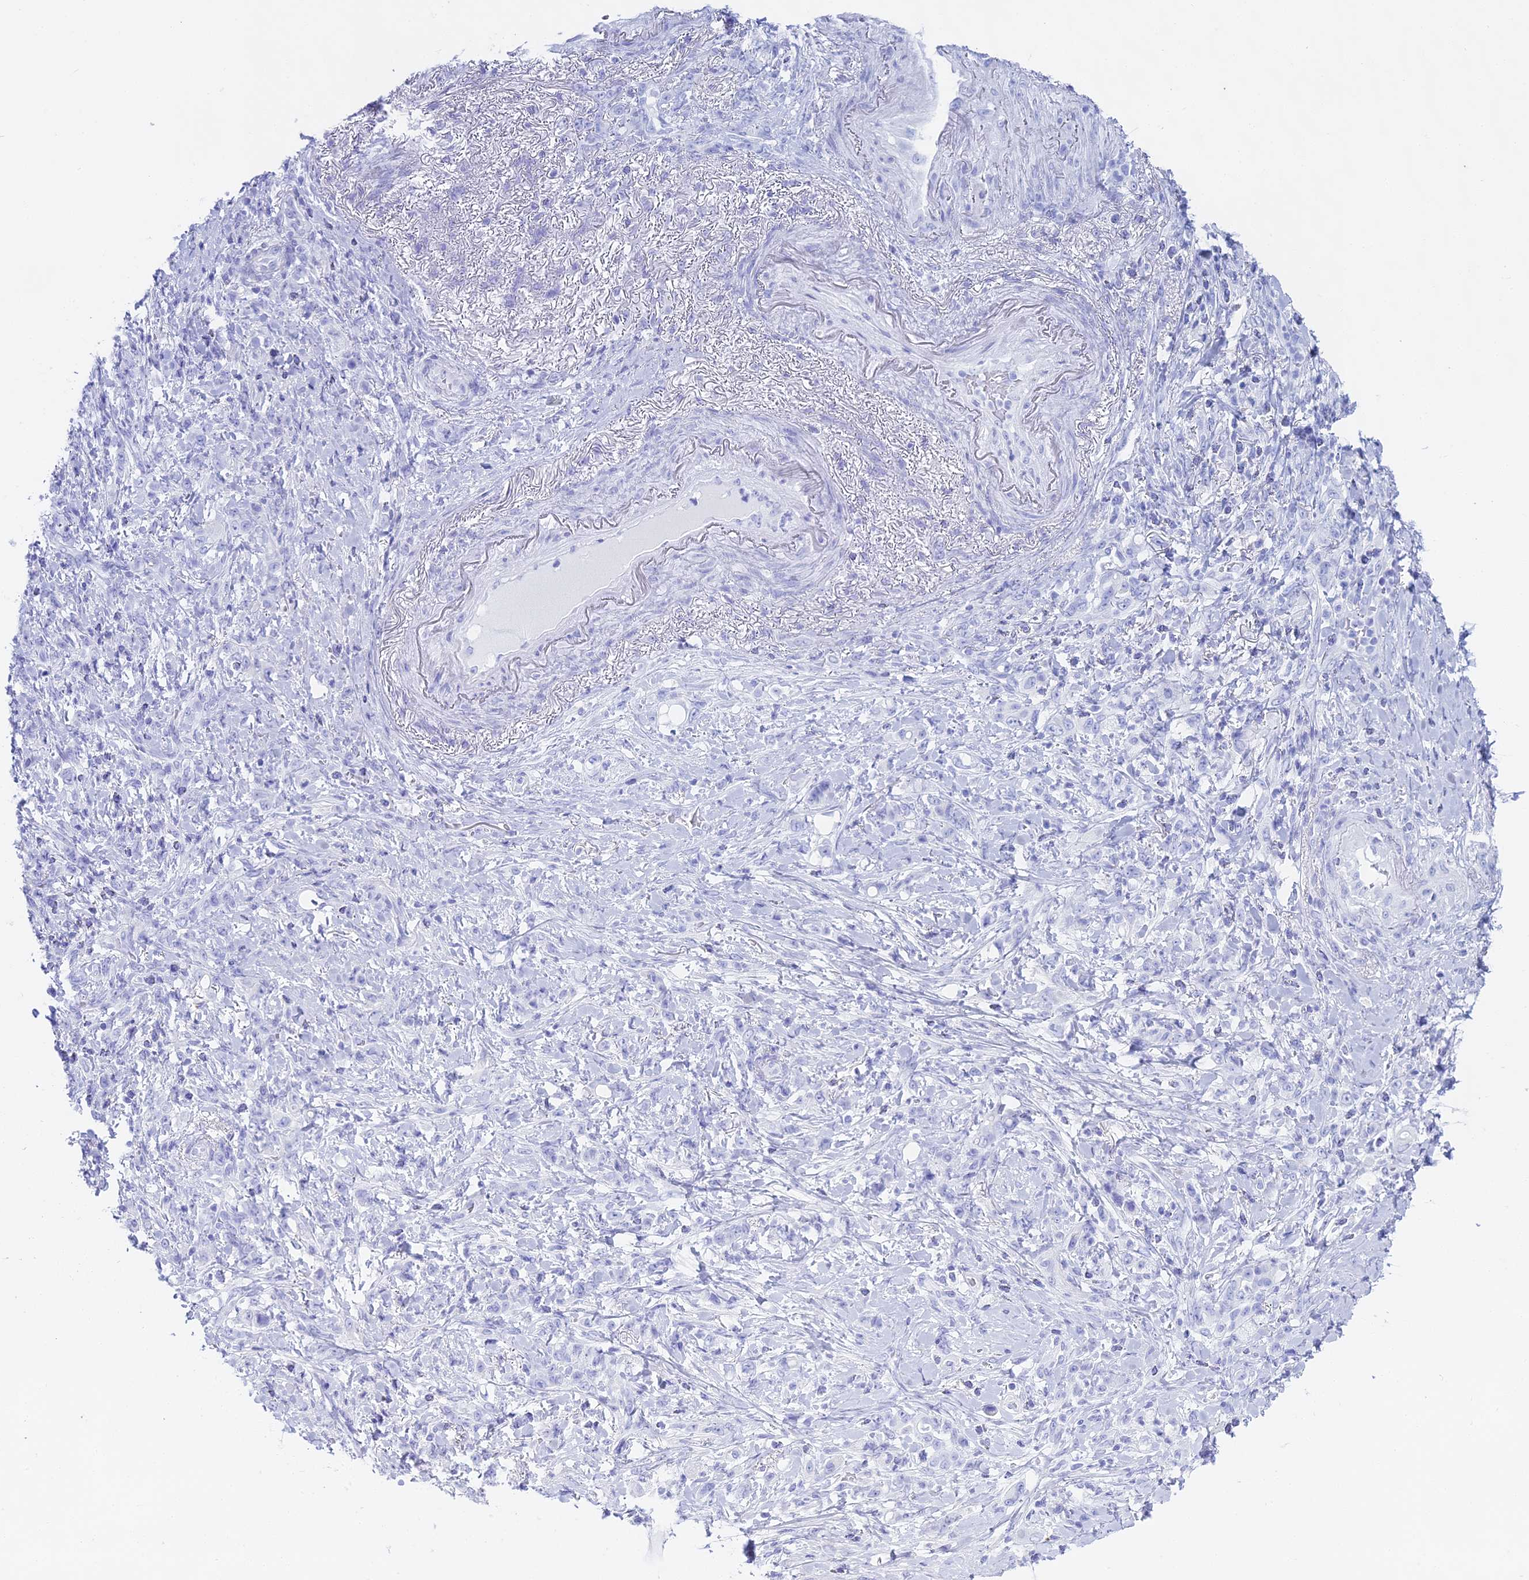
{"staining": {"intensity": "negative", "quantity": "none", "location": "none"}, "tissue": "stomach cancer", "cell_type": "Tumor cells", "image_type": "cancer", "snomed": [{"axis": "morphology", "description": "Normal tissue, NOS"}, {"axis": "morphology", "description": "Adenocarcinoma, NOS"}, {"axis": "topography", "description": "Stomach"}], "caption": "This histopathology image is of stomach adenocarcinoma stained with IHC to label a protein in brown with the nuclei are counter-stained blue. There is no staining in tumor cells.", "gene": "CGB2", "patient": {"sex": "female", "age": 79}}